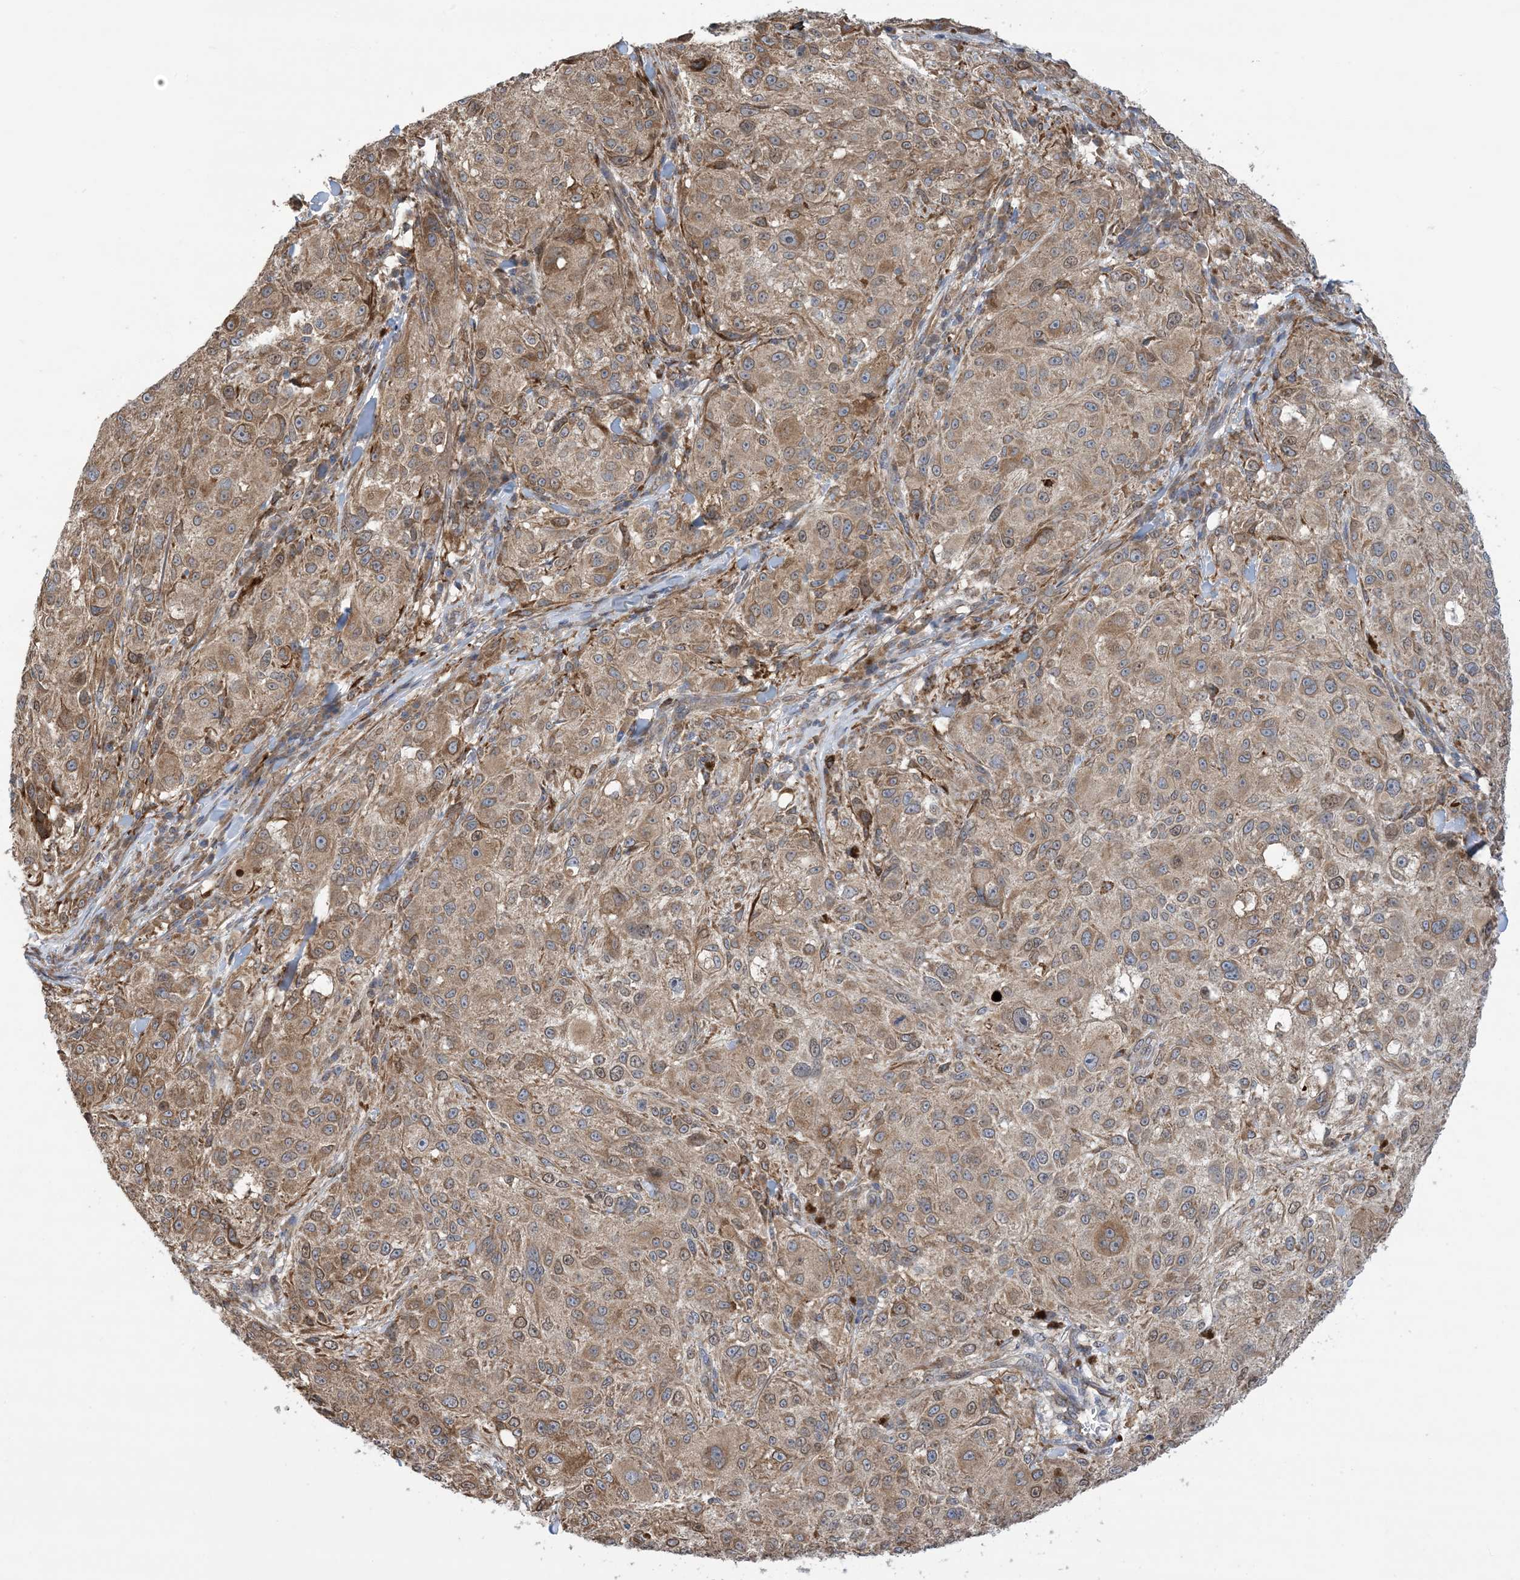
{"staining": {"intensity": "moderate", "quantity": ">75%", "location": "cytoplasmic/membranous"}, "tissue": "melanoma", "cell_type": "Tumor cells", "image_type": "cancer", "snomed": [{"axis": "morphology", "description": "Necrosis, NOS"}, {"axis": "morphology", "description": "Malignant melanoma, NOS"}, {"axis": "topography", "description": "Skin"}], "caption": "About >75% of tumor cells in malignant melanoma demonstrate moderate cytoplasmic/membranous protein positivity as visualized by brown immunohistochemical staining.", "gene": "CLEC16A", "patient": {"sex": "female", "age": 87}}